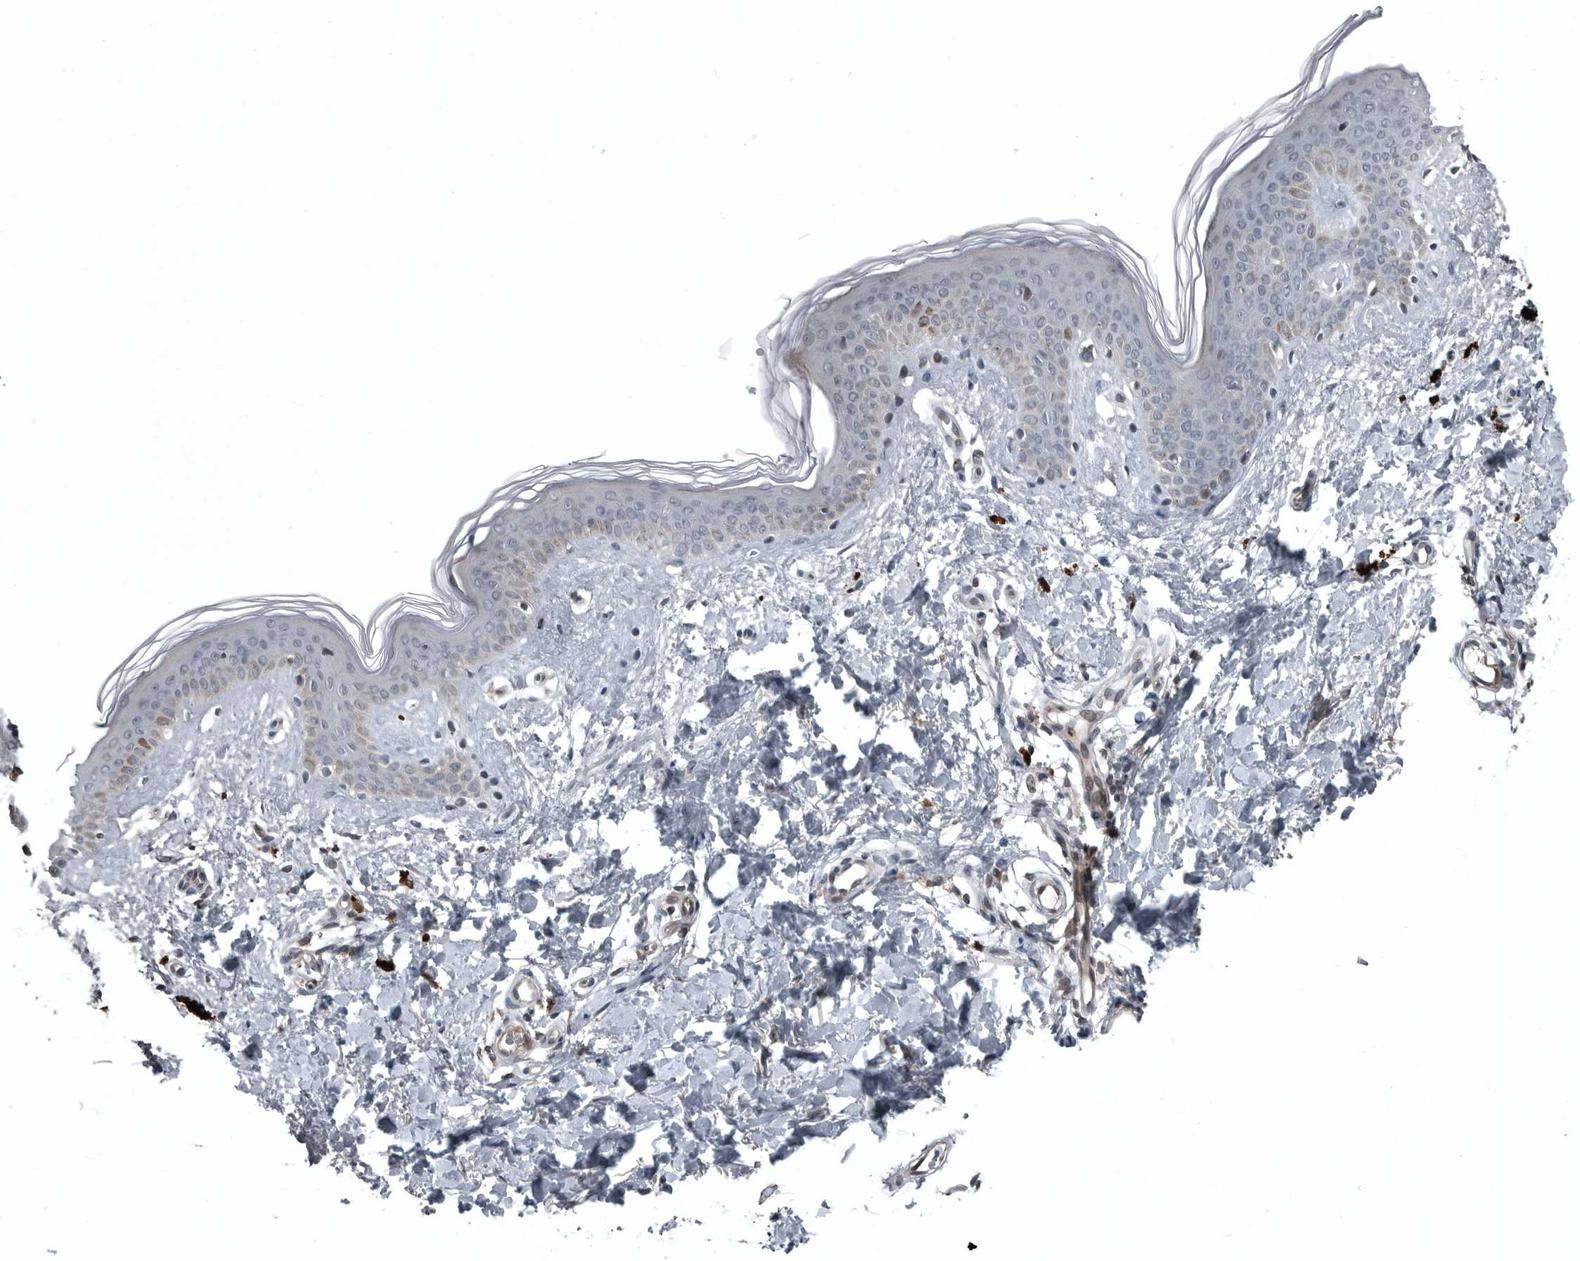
{"staining": {"intensity": "negative", "quantity": "none", "location": "none"}, "tissue": "skin", "cell_type": "Fibroblasts", "image_type": "normal", "snomed": [{"axis": "morphology", "description": "Normal tissue, NOS"}, {"axis": "topography", "description": "Skin"}], "caption": "Immunohistochemical staining of benign human skin reveals no significant positivity in fibroblasts.", "gene": "GAK", "patient": {"sex": "female", "age": 46}}